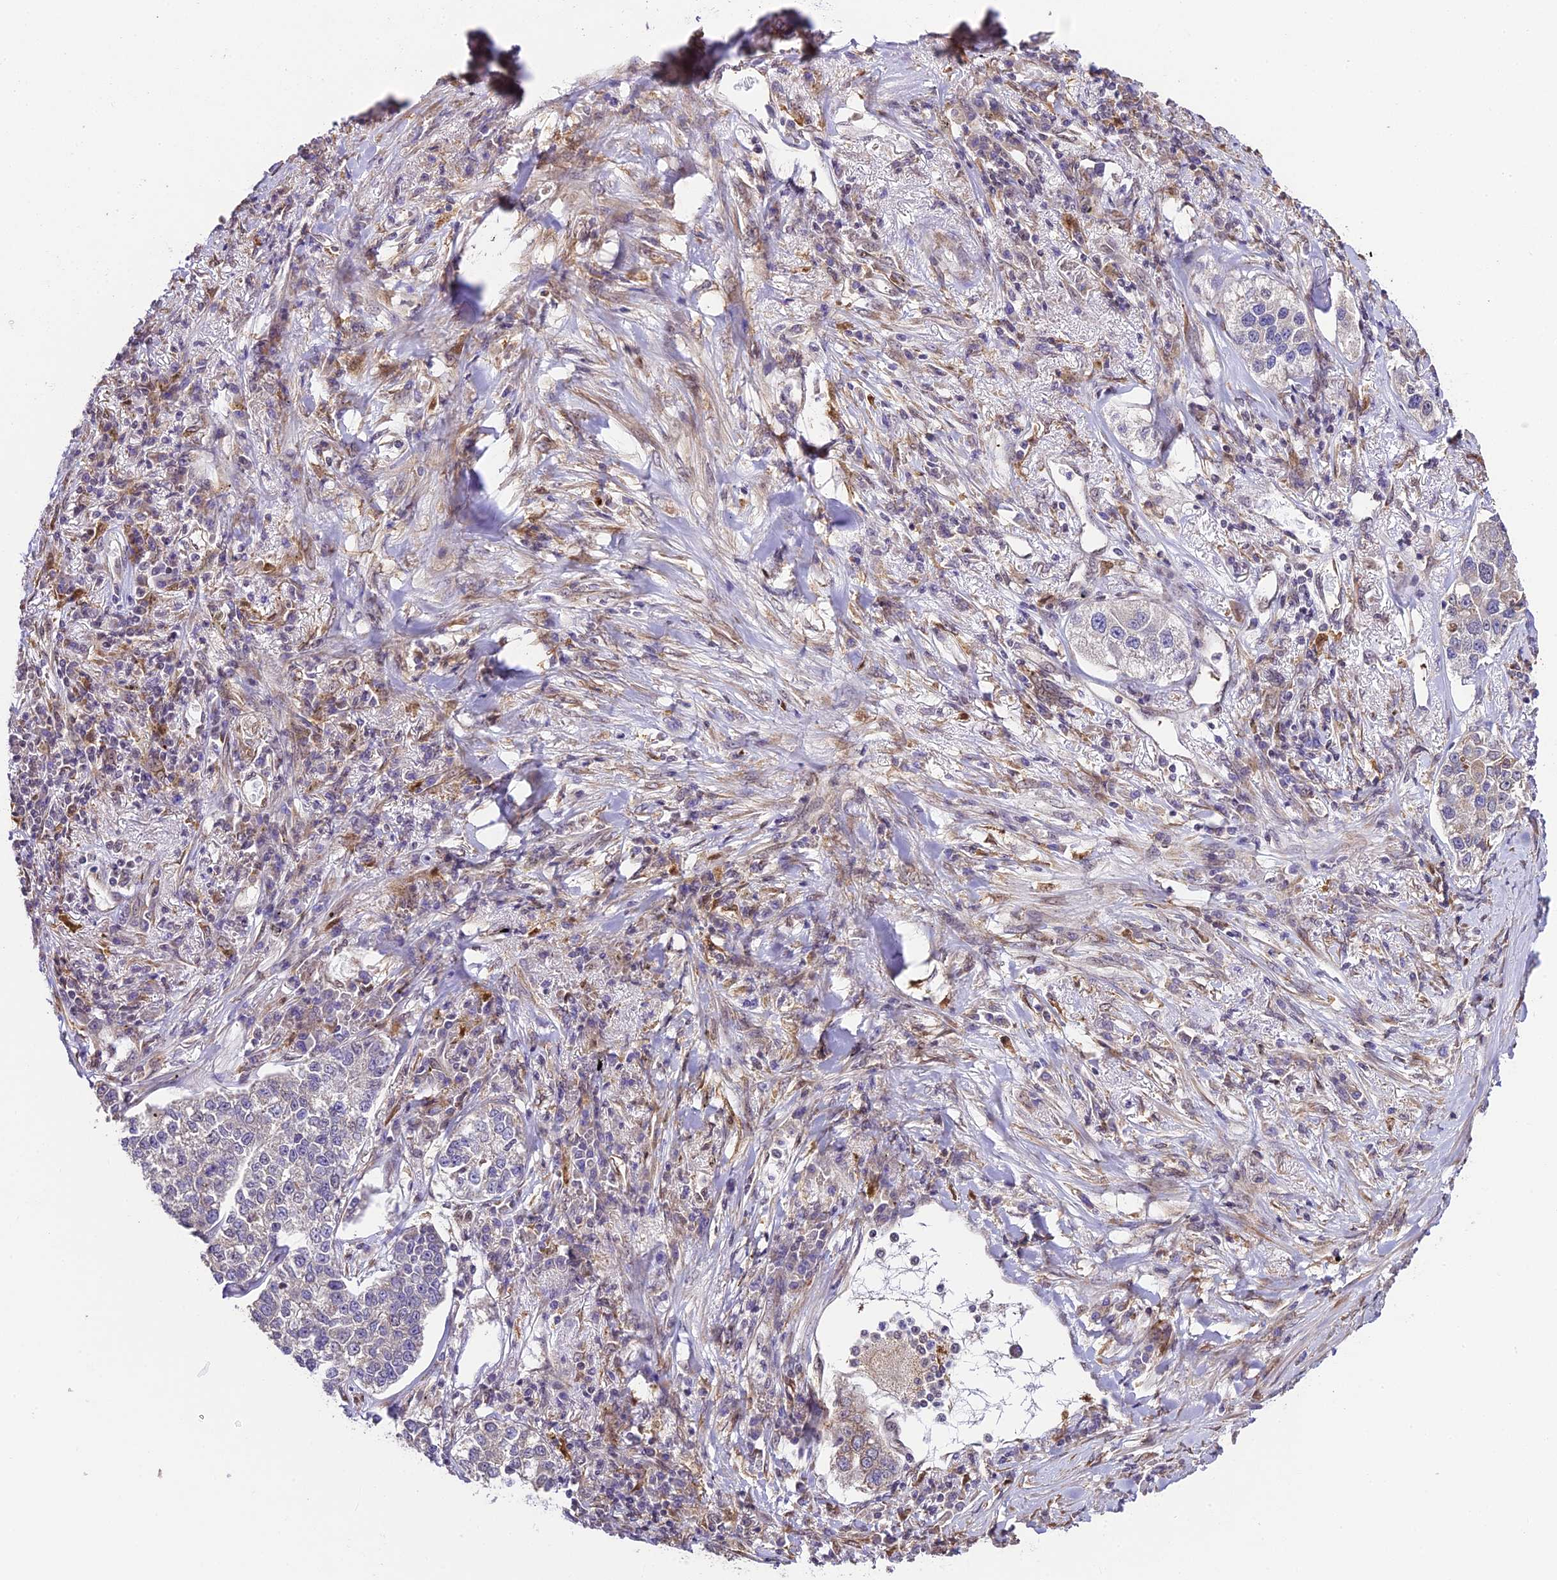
{"staining": {"intensity": "negative", "quantity": "none", "location": "none"}, "tissue": "lung cancer", "cell_type": "Tumor cells", "image_type": "cancer", "snomed": [{"axis": "morphology", "description": "Adenocarcinoma, NOS"}, {"axis": "topography", "description": "Lung"}], "caption": "This photomicrograph is of lung cancer stained with immunohistochemistry (IHC) to label a protein in brown with the nuclei are counter-stained blue. There is no expression in tumor cells.", "gene": "TRIM22", "patient": {"sex": "male", "age": 49}}